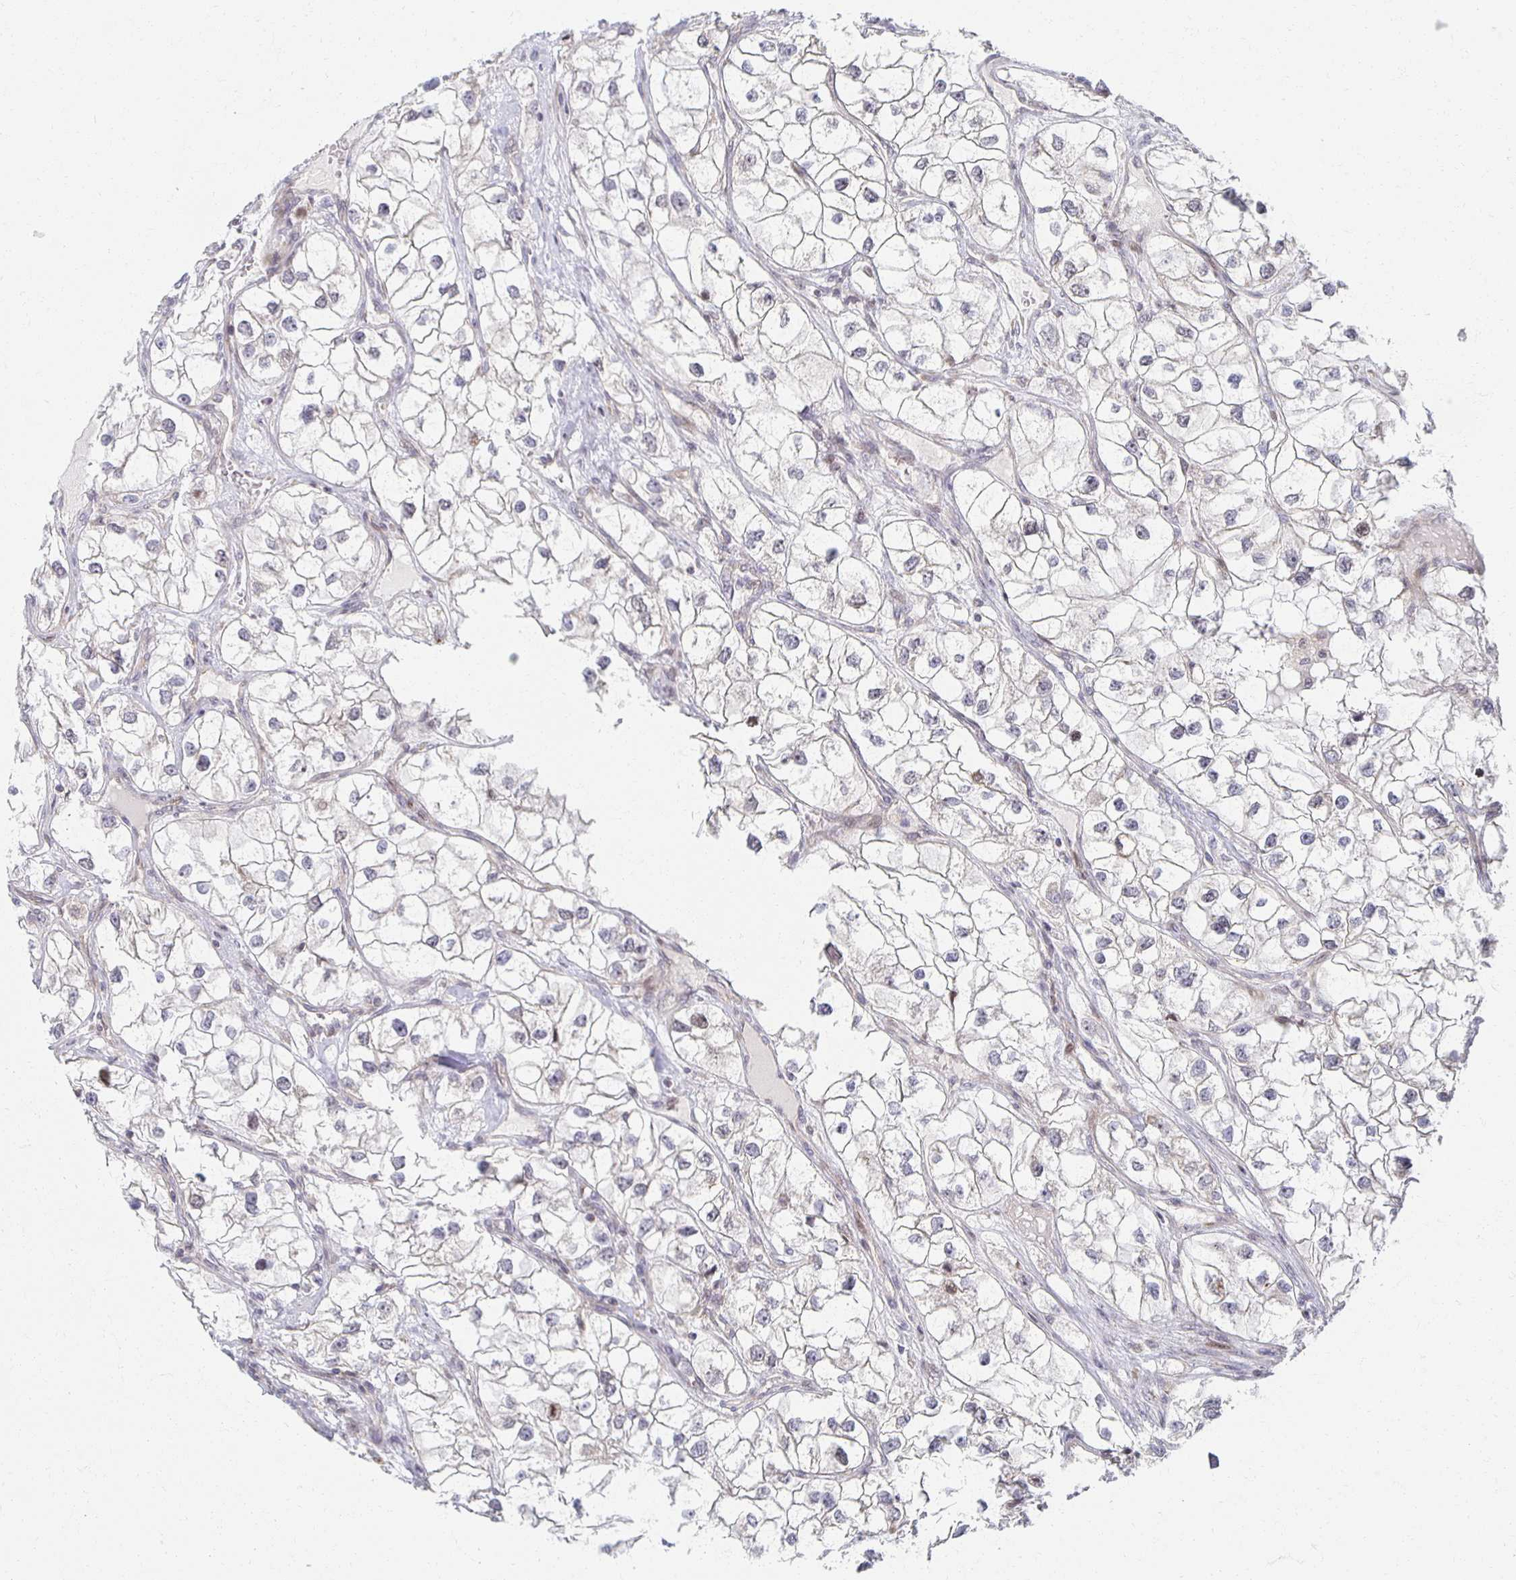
{"staining": {"intensity": "negative", "quantity": "none", "location": "none"}, "tissue": "renal cancer", "cell_type": "Tumor cells", "image_type": "cancer", "snomed": [{"axis": "morphology", "description": "Adenocarcinoma, NOS"}, {"axis": "topography", "description": "Kidney"}], "caption": "Image shows no significant protein staining in tumor cells of renal cancer (adenocarcinoma).", "gene": "HCFC1R1", "patient": {"sex": "male", "age": 59}}